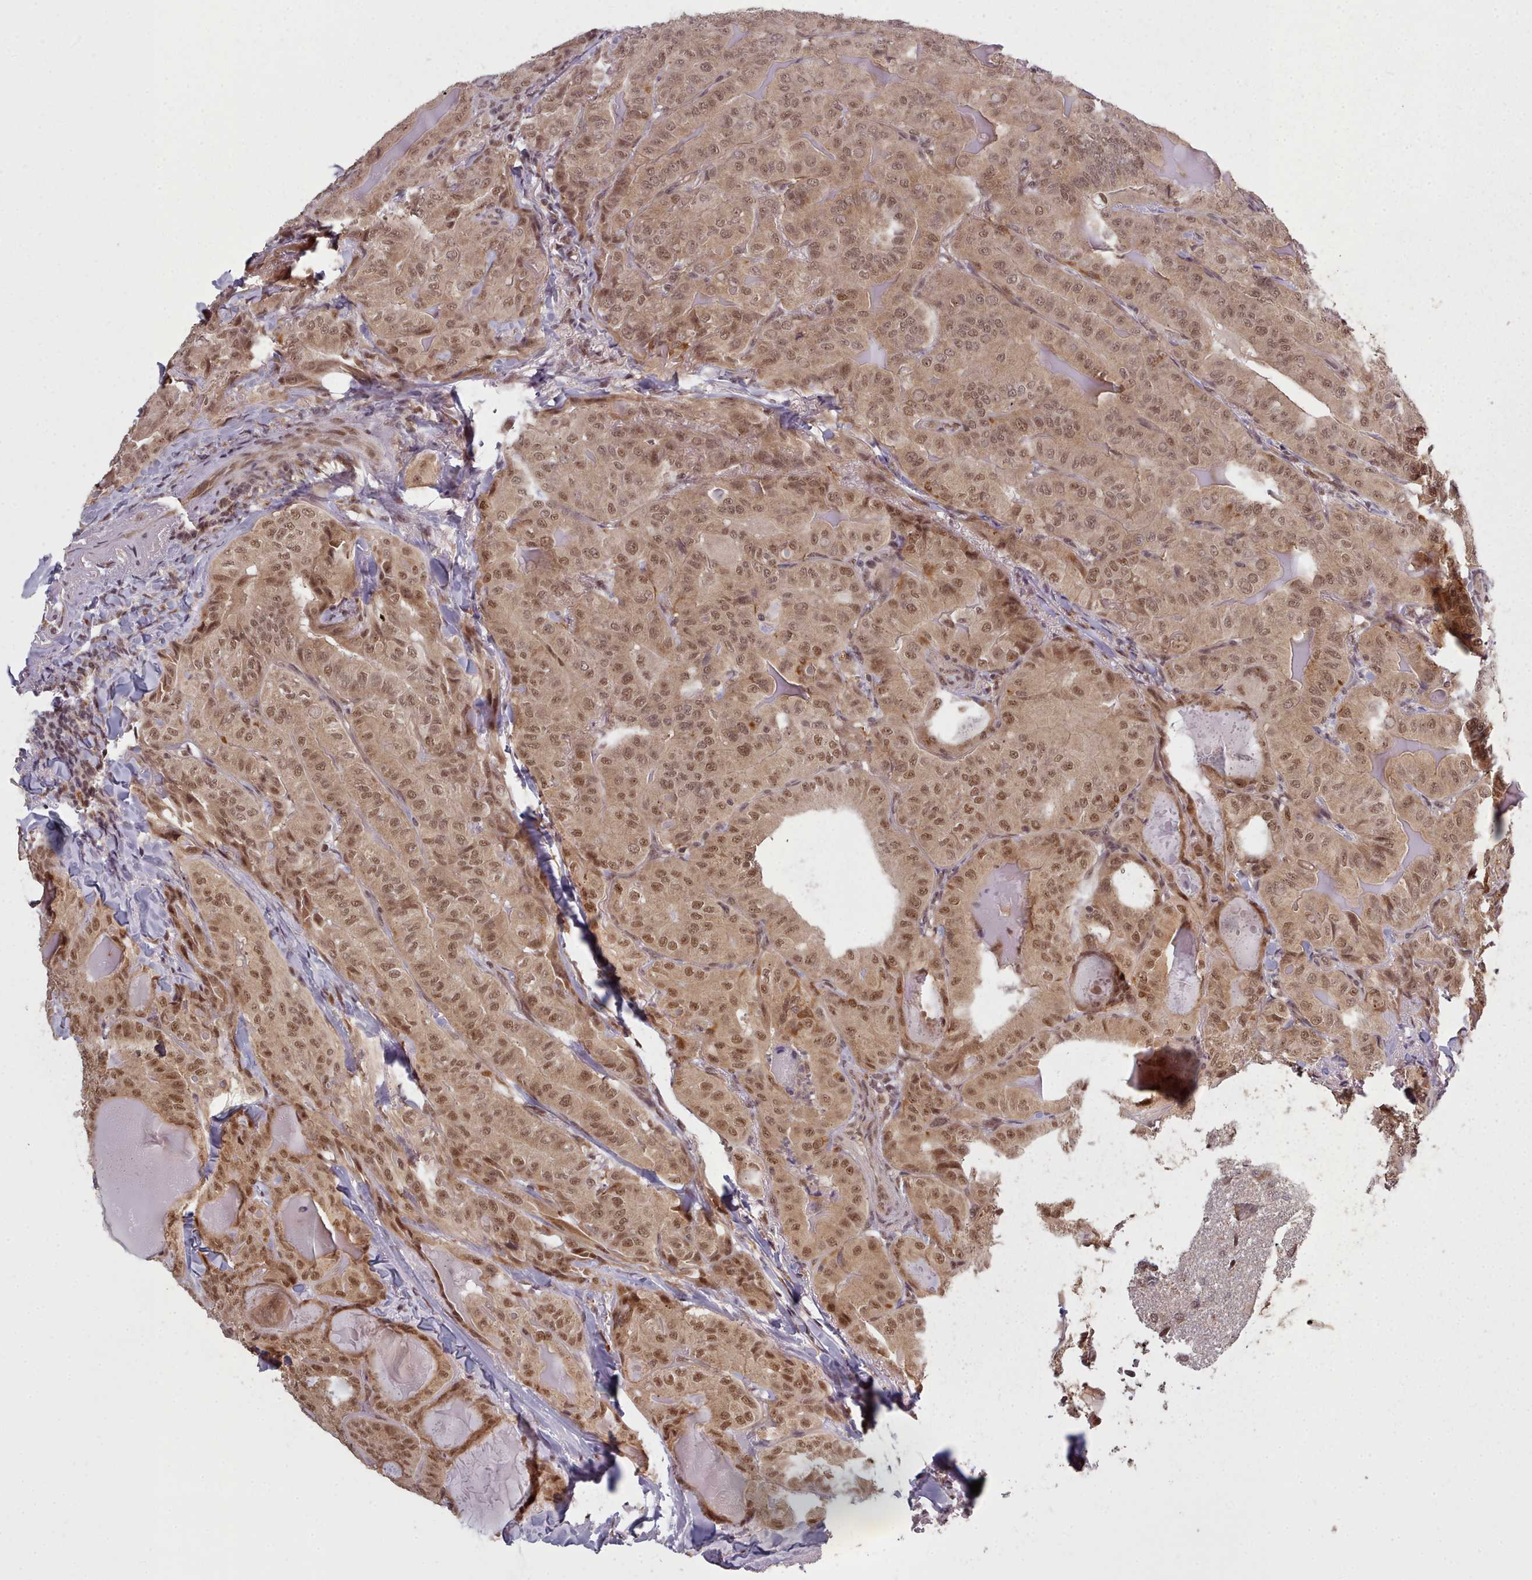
{"staining": {"intensity": "moderate", "quantity": ">75%", "location": "cytoplasmic/membranous,nuclear"}, "tissue": "thyroid cancer", "cell_type": "Tumor cells", "image_type": "cancer", "snomed": [{"axis": "morphology", "description": "Papillary adenocarcinoma, NOS"}, {"axis": "topography", "description": "Thyroid gland"}], "caption": "Protein analysis of papillary adenocarcinoma (thyroid) tissue reveals moderate cytoplasmic/membranous and nuclear staining in about >75% of tumor cells. Nuclei are stained in blue.", "gene": "DHX8", "patient": {"sex": "female", "age": 68}}